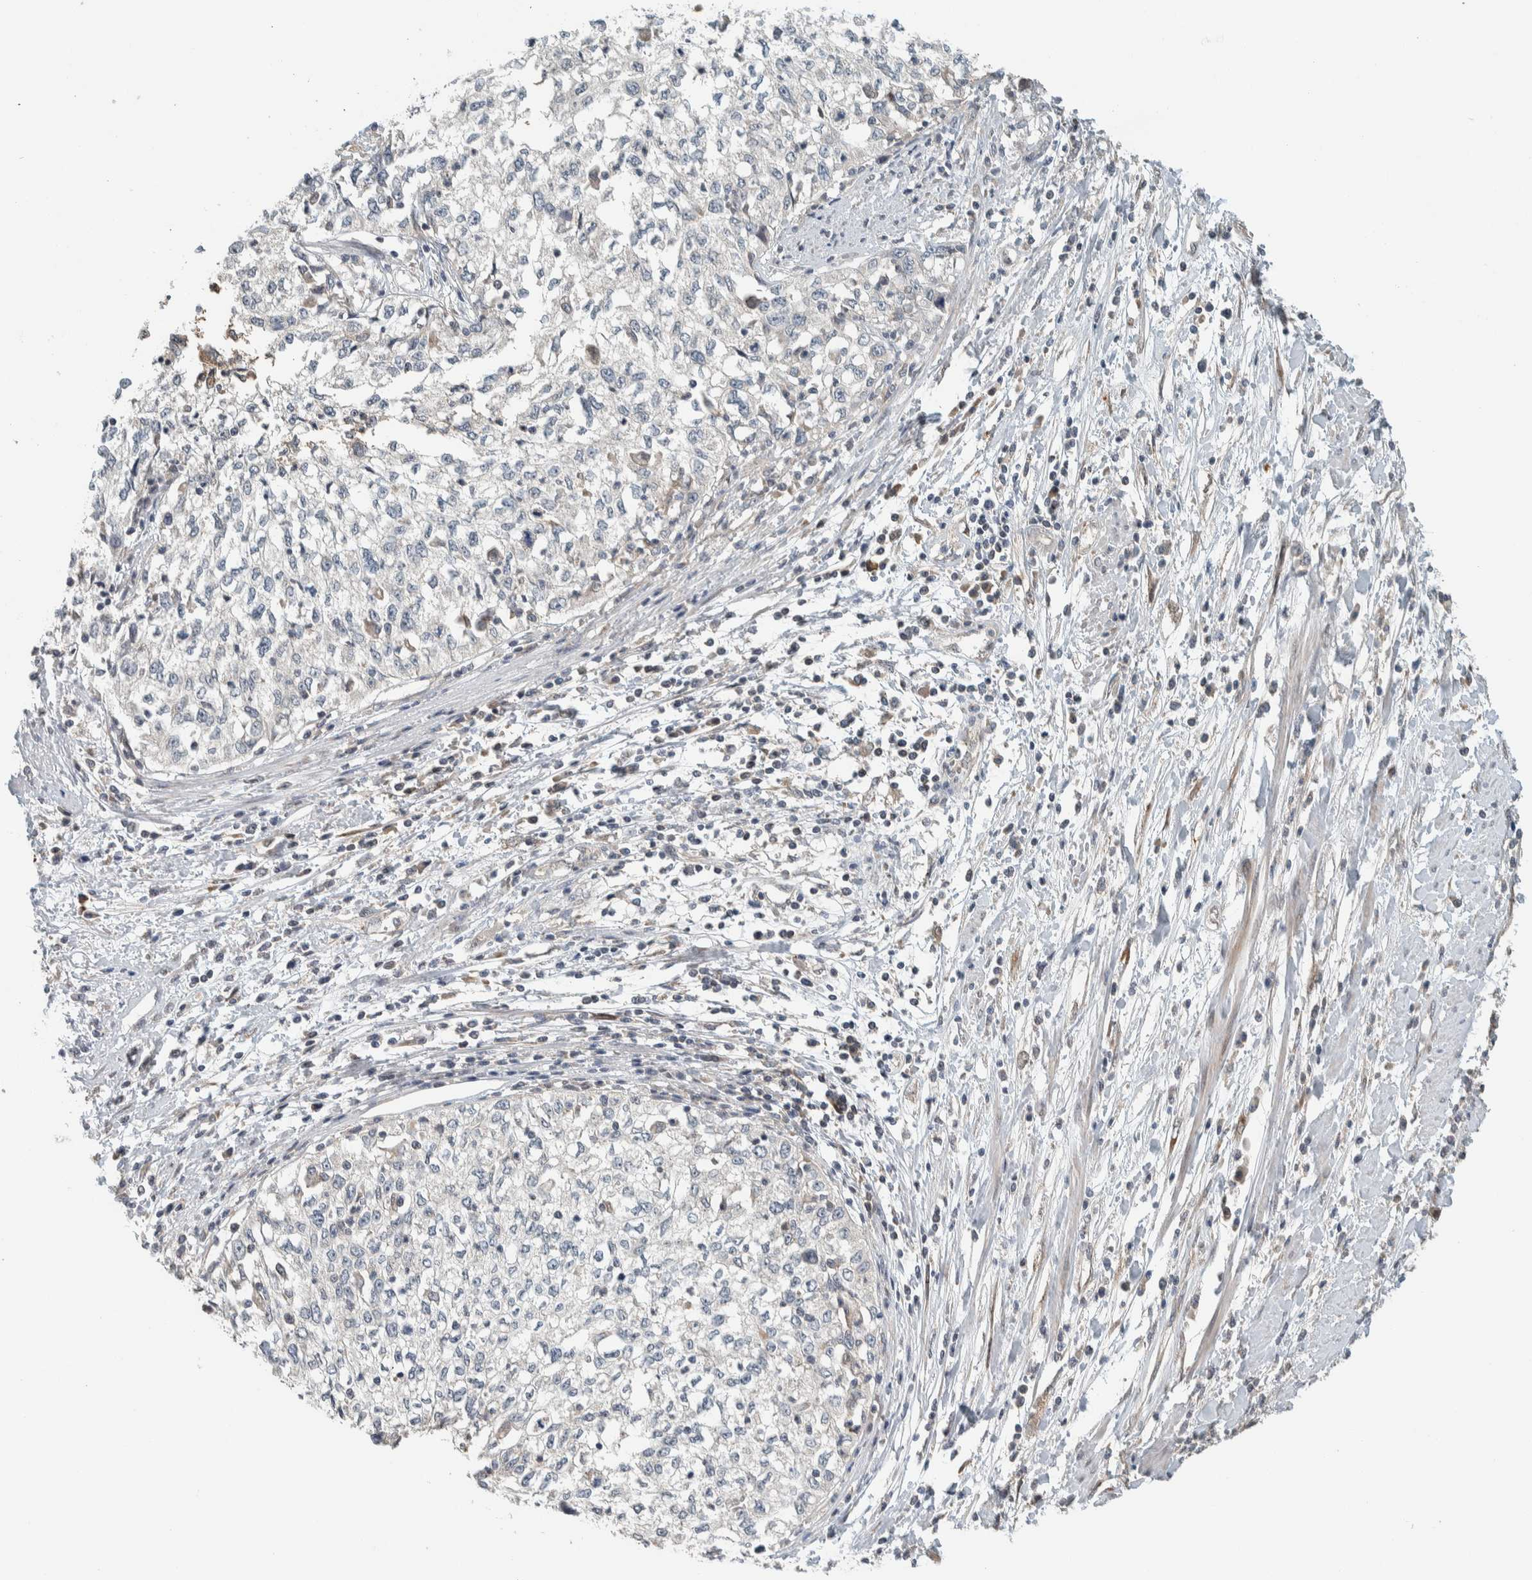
{"staining": {"intensity": "negative", "quantity": "none", "location": "none"}, "tissue": "cervical cancer", "cell_type": "Tumor cells", "image_type": "cancer", "snomed": [{"axis": "morphology", "description": "Squamous cell carcinoma, NOS"}, {"axis": "topography", "description": "Cervix"}], "caption": "High magnification brightfield microscopy of cervical cancer (squamous cell carcinoma) stained with DAB (brown) and counterstained with hematoxylin (blue): tumor cells show no significant staining.", "gene": "NBR1", "patient": {"sex": "female", "age": 57}}